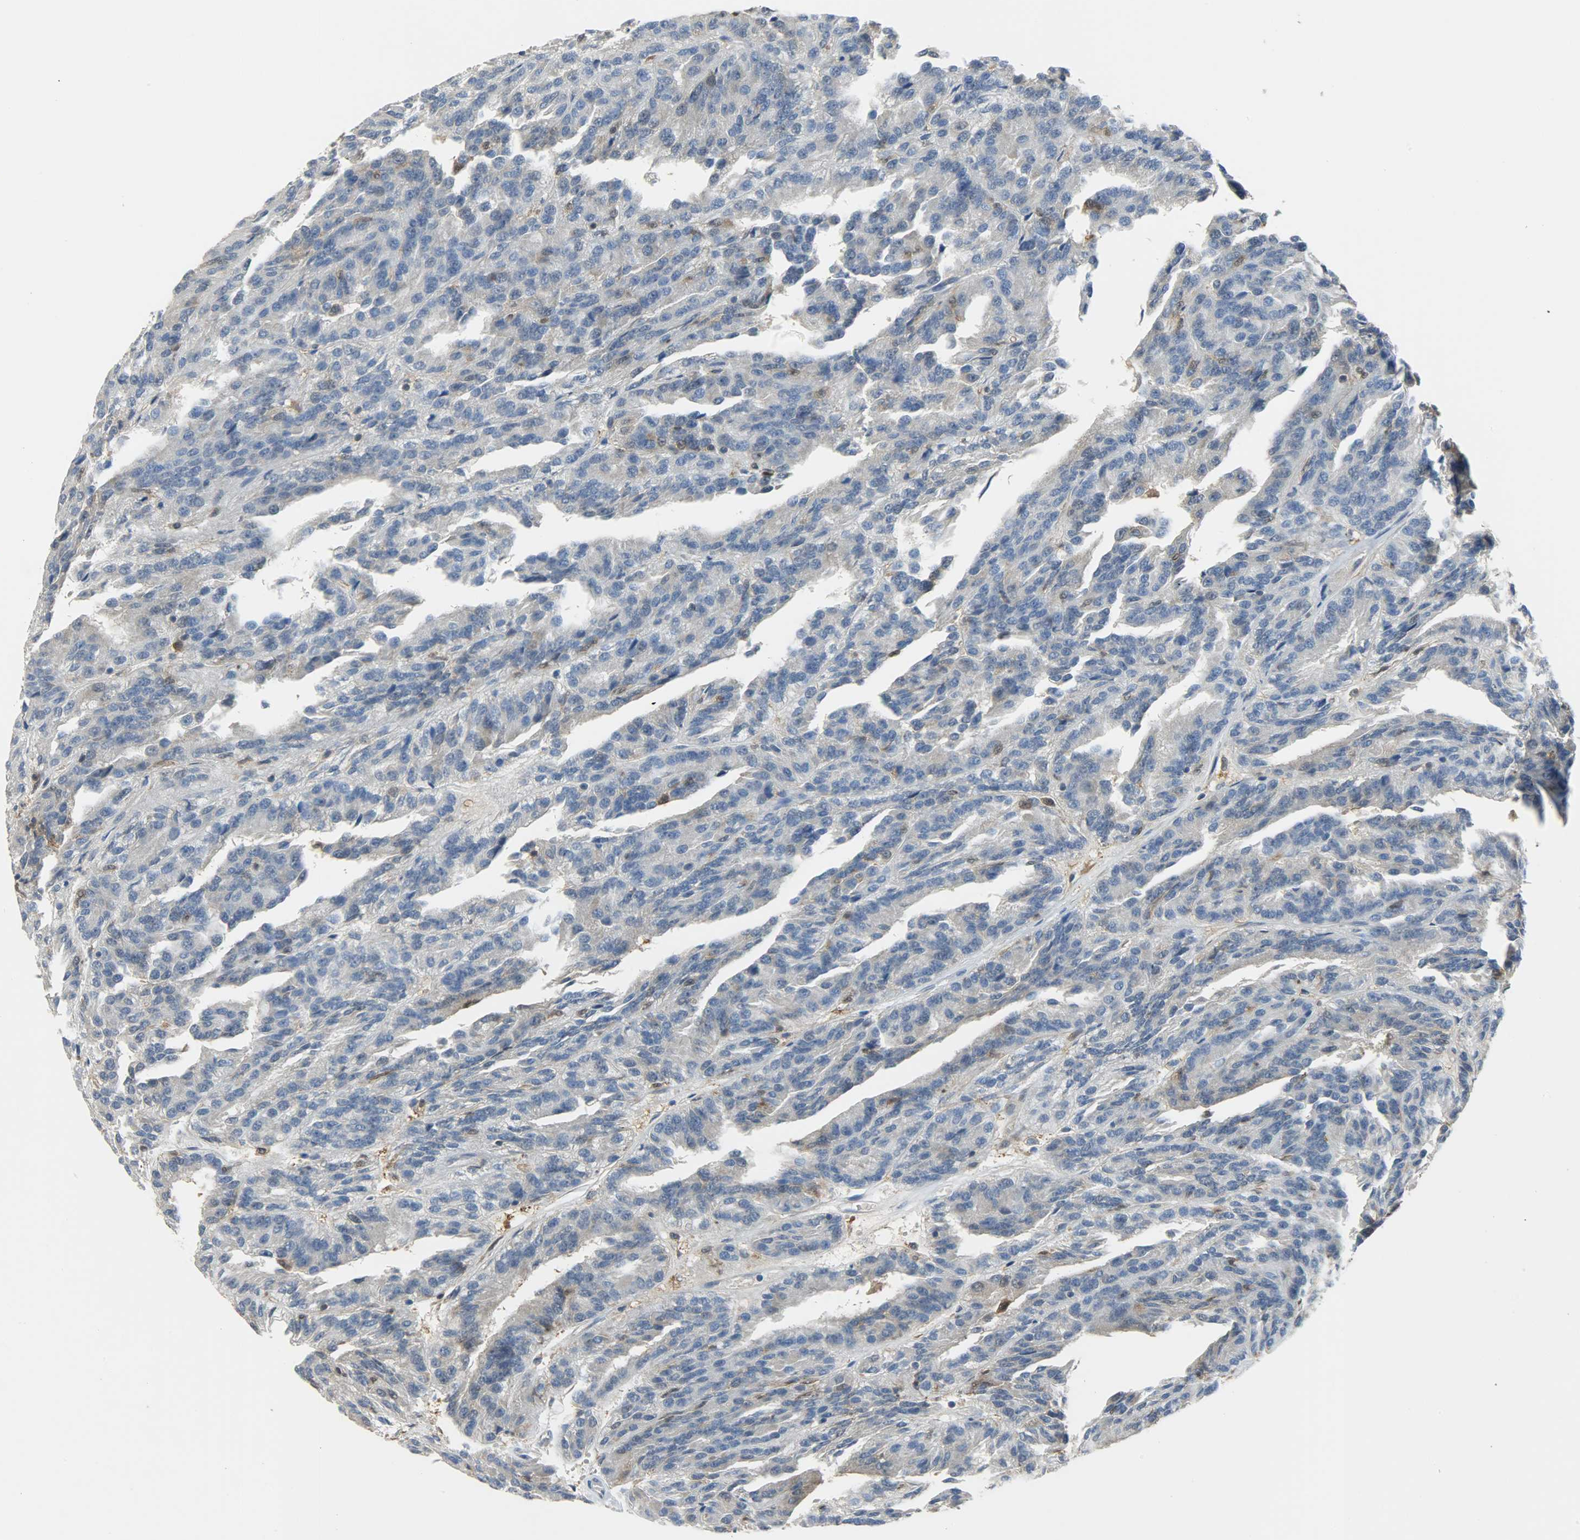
{"staining": {"intensity": "moderate", "quantity": "25%-75%", "location": "cytoplasmic/membranous"}, "tissue": "renal cancer", "cell_type": "Tumor cells", "image_type": "cancer", "snomed": [{"axis": "morphology", "description": "Adenocarcinoma, NOS"}, {"axis": "topography", "description": "Kidney"}], "caption": "Immunohistochemical staining of renal adenocarcinoma shows medium levels of moderate cytoplasmic/membranous staining in approximately 25%-75% of tumor cells.", "gene": "EIF4EBP1", "patient": {"sex": "male", "age": 46}}